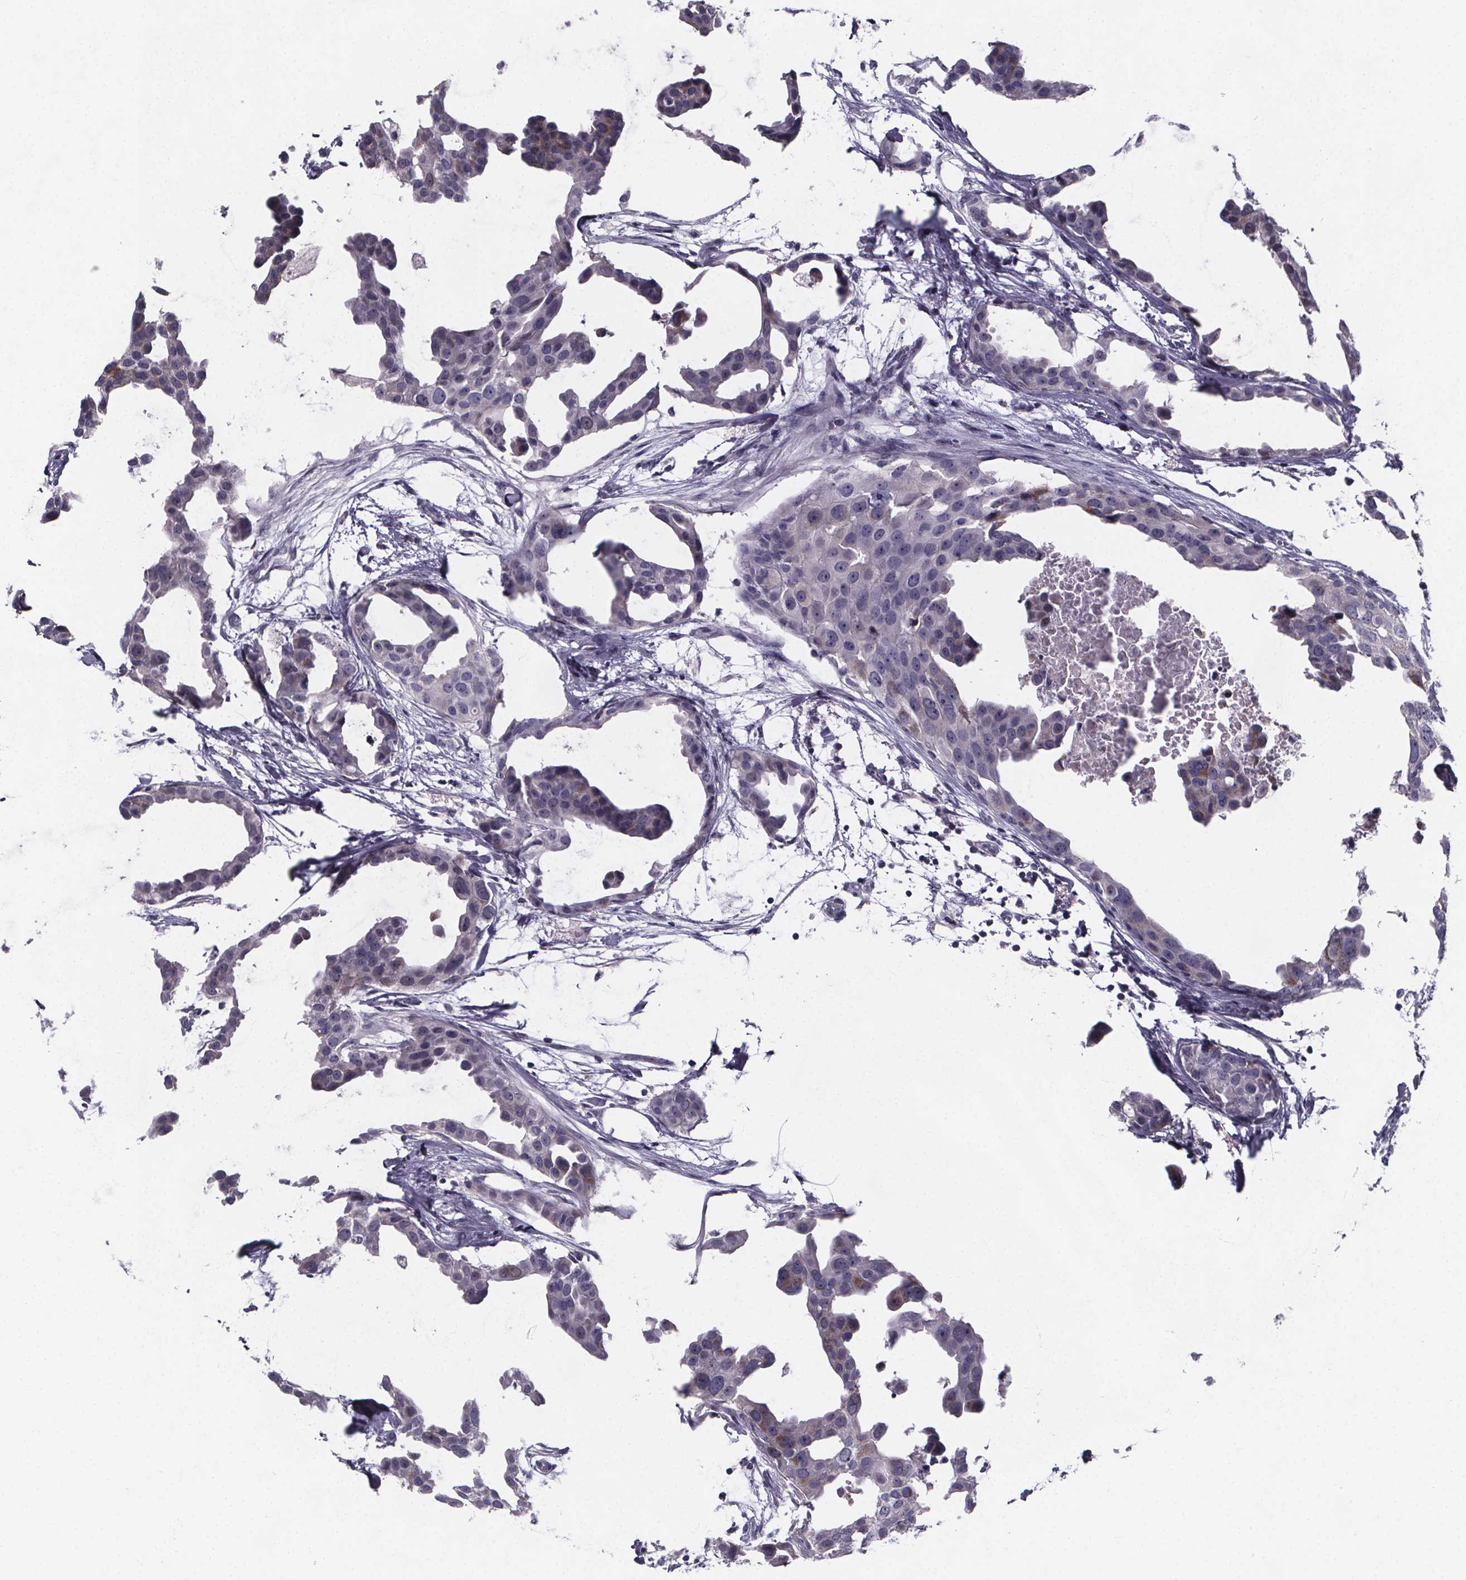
{"staining": {"intensity": "negative", "quantity": "none", "location": "none"}, "tissue": "breast cancer", "cell_type": "Tumor cells", "image_type": "cancer", "snomed": [{"axis": "morphology", "description": "Duct carcinoma"}, {"axis": "topography", "description": "Breast"}], "caption": "This is a micrograph of IHC staining of invasive ductal carcinoma (breast), which shows no positivity in tumor cells.", "gene": "PAH", "patient": {"sex": "female", "age": 38}}